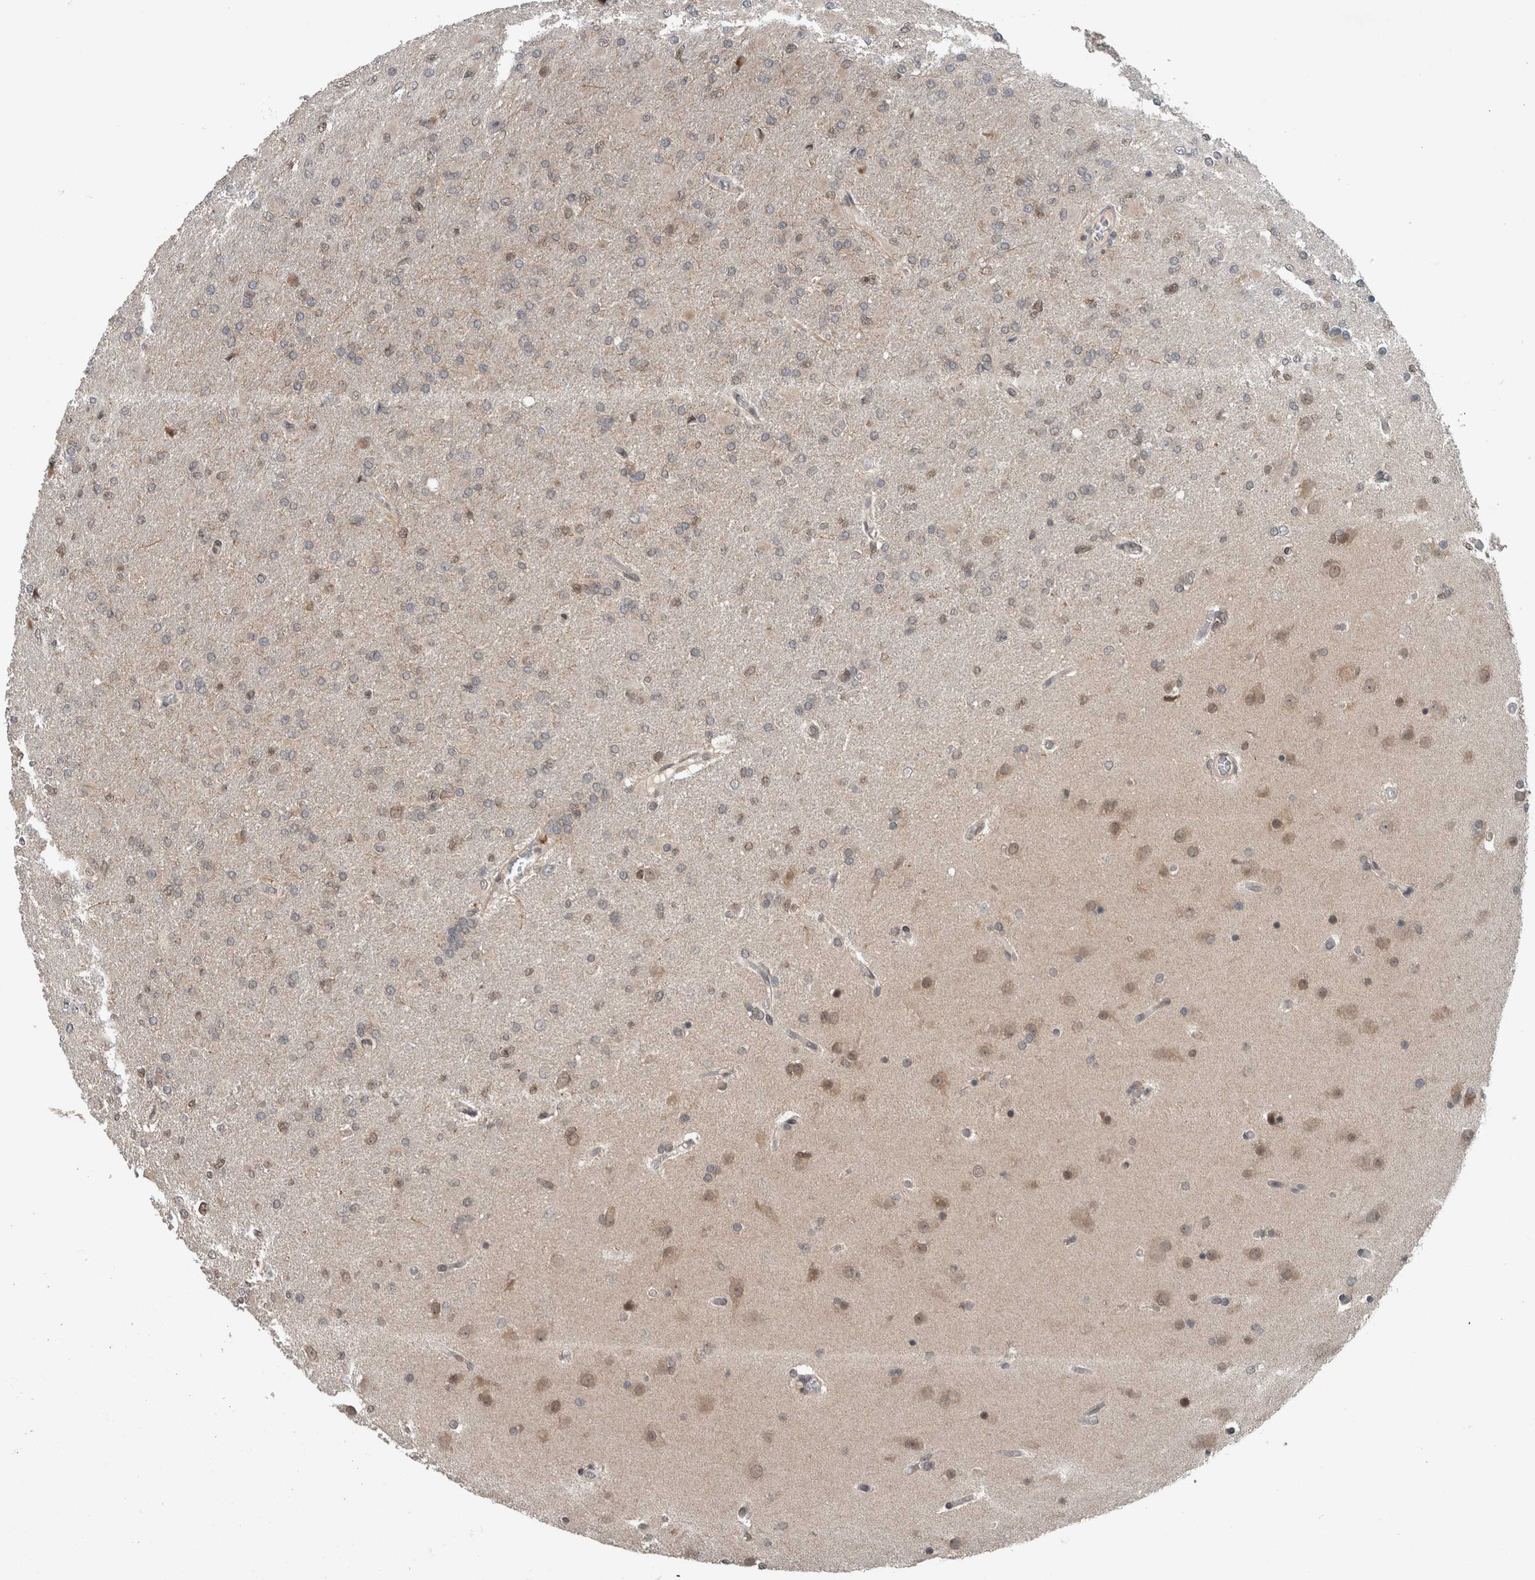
{"staining": {"intensity": "negative", "quantity": "none", "location": "none"}, "tissue": "glioma", "cell_type": "Tumor cells", "image_type": "cancer", "snomed": [{"axis": "morphology", "description": "Glioma, malignant, High grade"}, {"axis": "topography", "description": "Cerebral cortex"}], "caption": "DAB immunohistochemical staining of human glioma demonstrates no significant expression in tumor cells. (Stains: DAB (3,3'-diaminobenzidine) IHC with hematoxylin counter stain, Microscopy: brightfield microscopy at high magnification).", "gene": "SPAG7", "patient": {"sex": "female", "age": 36}}